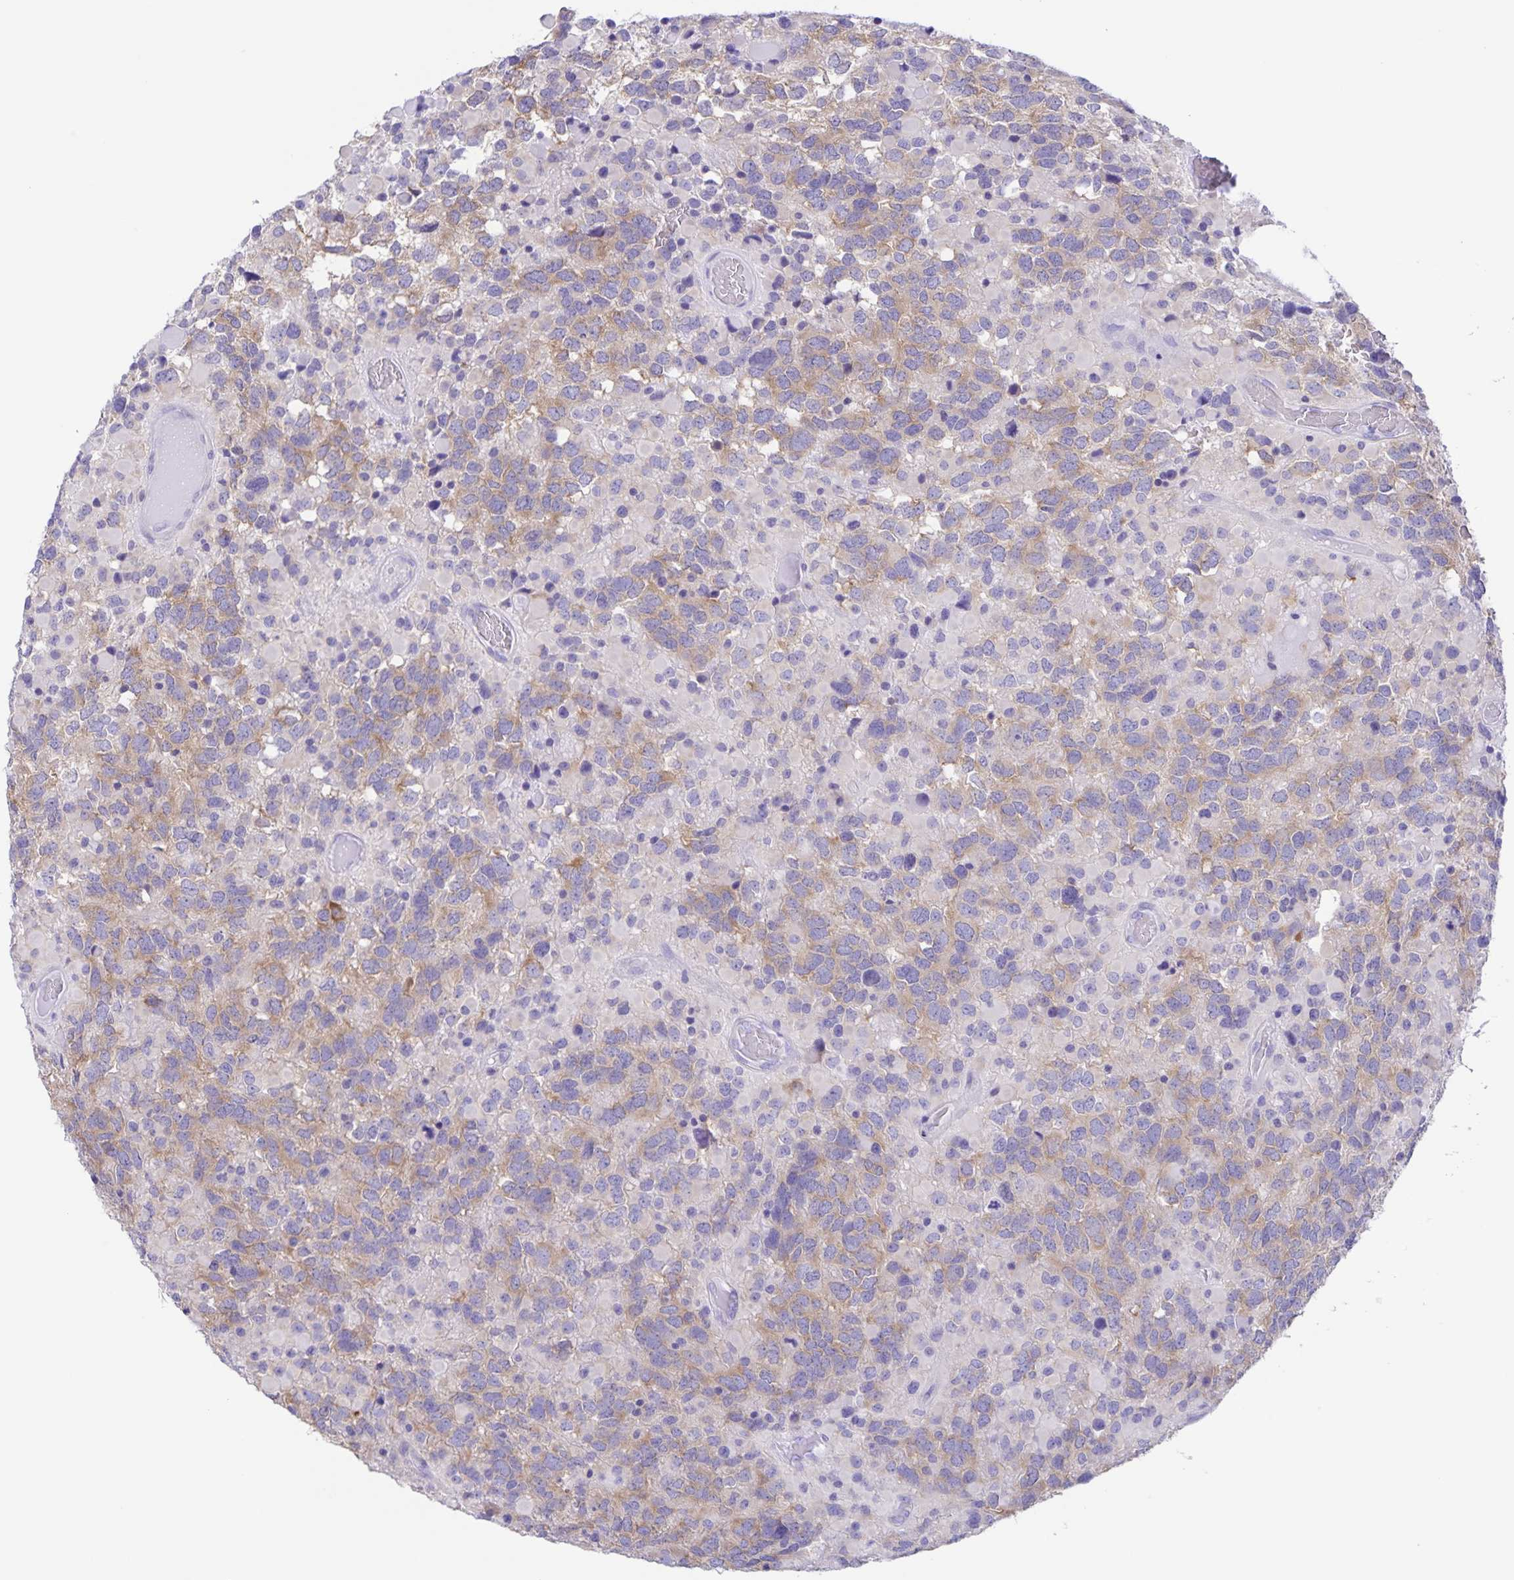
{"staining": {"intensity": "weak", "quantity": "<25%", "location": "cytoplasmic/membranous"}, "tissue": "glioma", "cell_type": "Tumor cells", "image_type": "cancer", "snomed": [{"axis": "morphology", "description": "Glioma, malignant, High grade"}, {"axis": "topography", "description": "Brain"}], "caption": "Protein analysis of glioma displays no significant positivity in tumor cells. (Stains: DAB immunohistochemistry (IHC) with hematoxylin counter stain, Microscopy: brightfield microscopy at high magnification).", "gene": "CAPSL", "patient": {"sex": "female", "age": 40}}